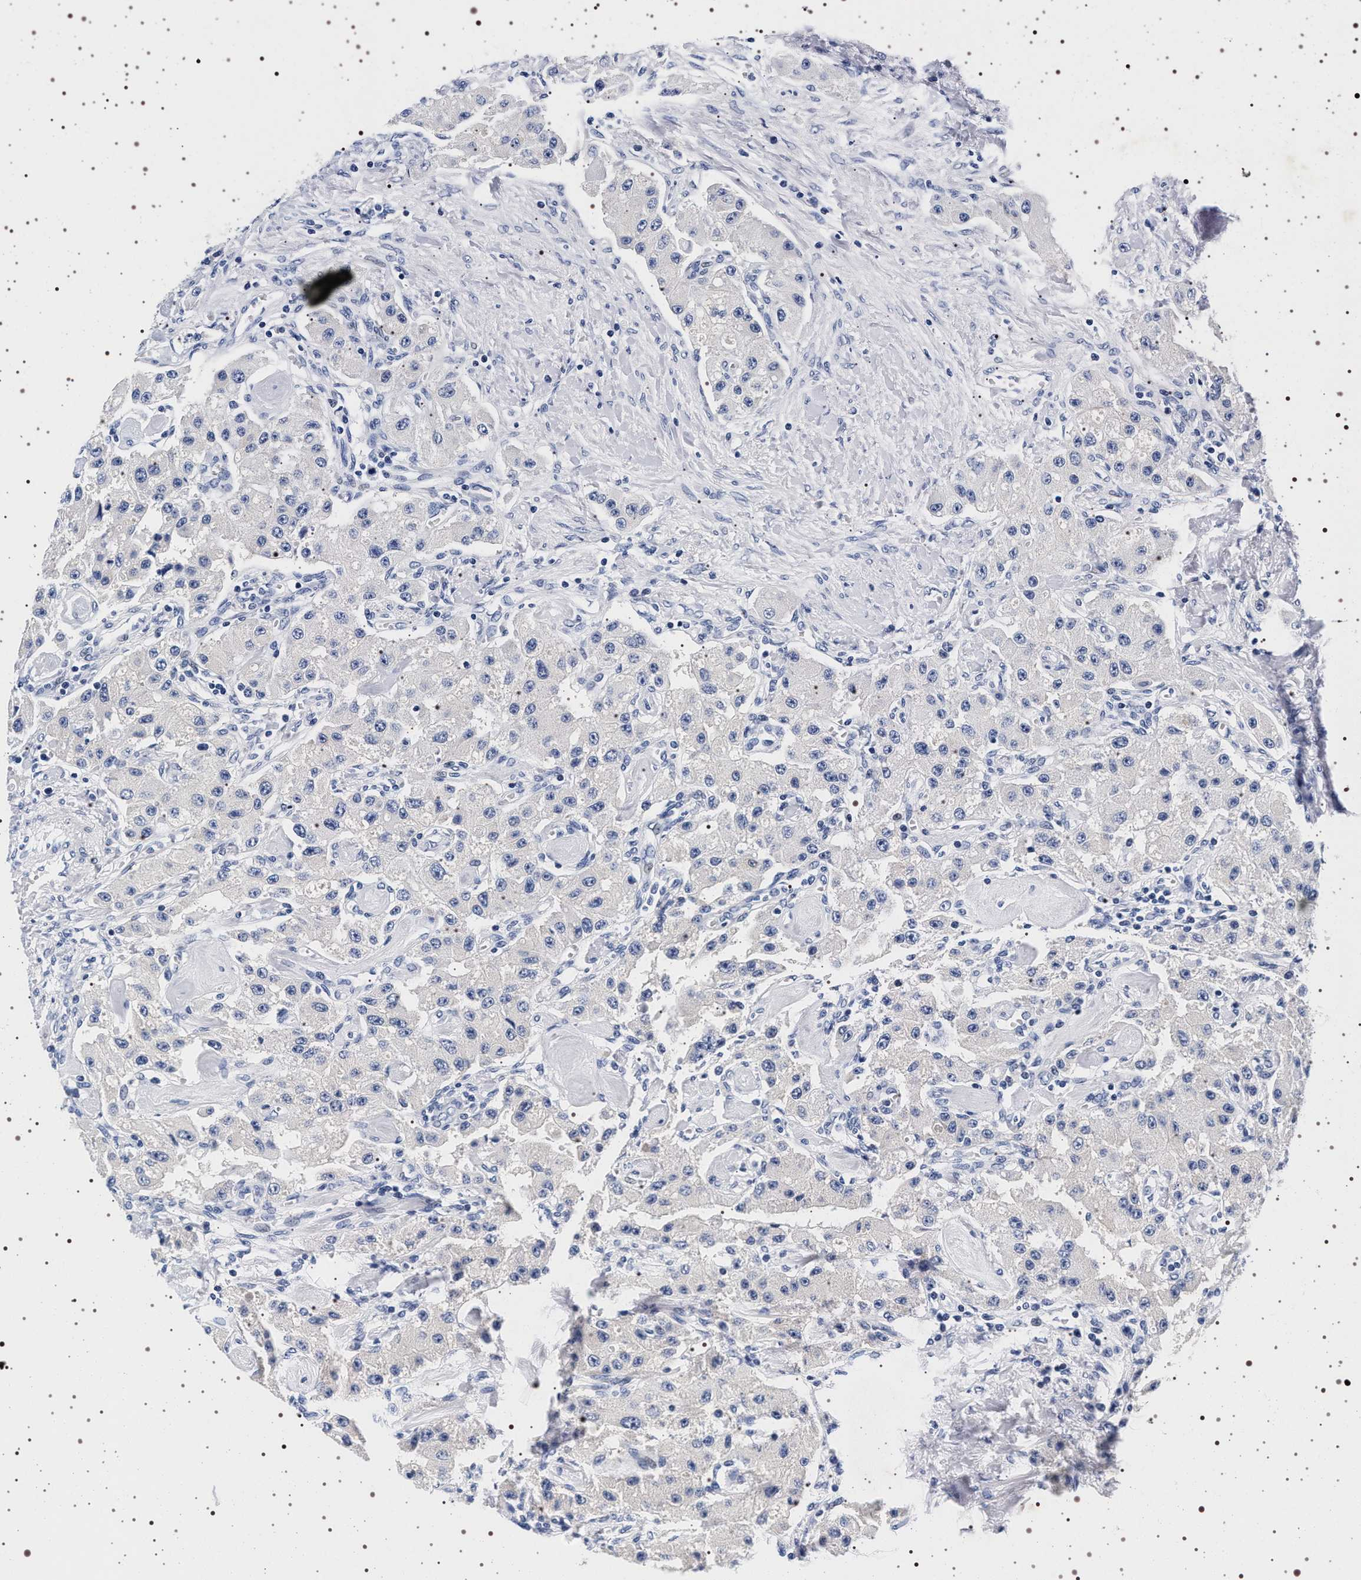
{"staining": {"intensity": "negative", "quantity": "none", "location": "none"}, "tissue": "carcinoid", "cell_type": "Tumor cells", "image_type": "cancer", "snomed": [{"axis": "morphology", "description": "Carcinoid, malignant, NOS"}, {"axis": "topography", "description": "Pancreas"}], "caption": "Carcinoid was stained to show a protein in brown. There is no significant expression in tumor cells. (Brightfield microscopy of DAB (3,3'-diaminobenzidine) immunohistochemistry at high magnification).", "gene": "SYN1", "patient": {"sex": "male", "age": 41}}